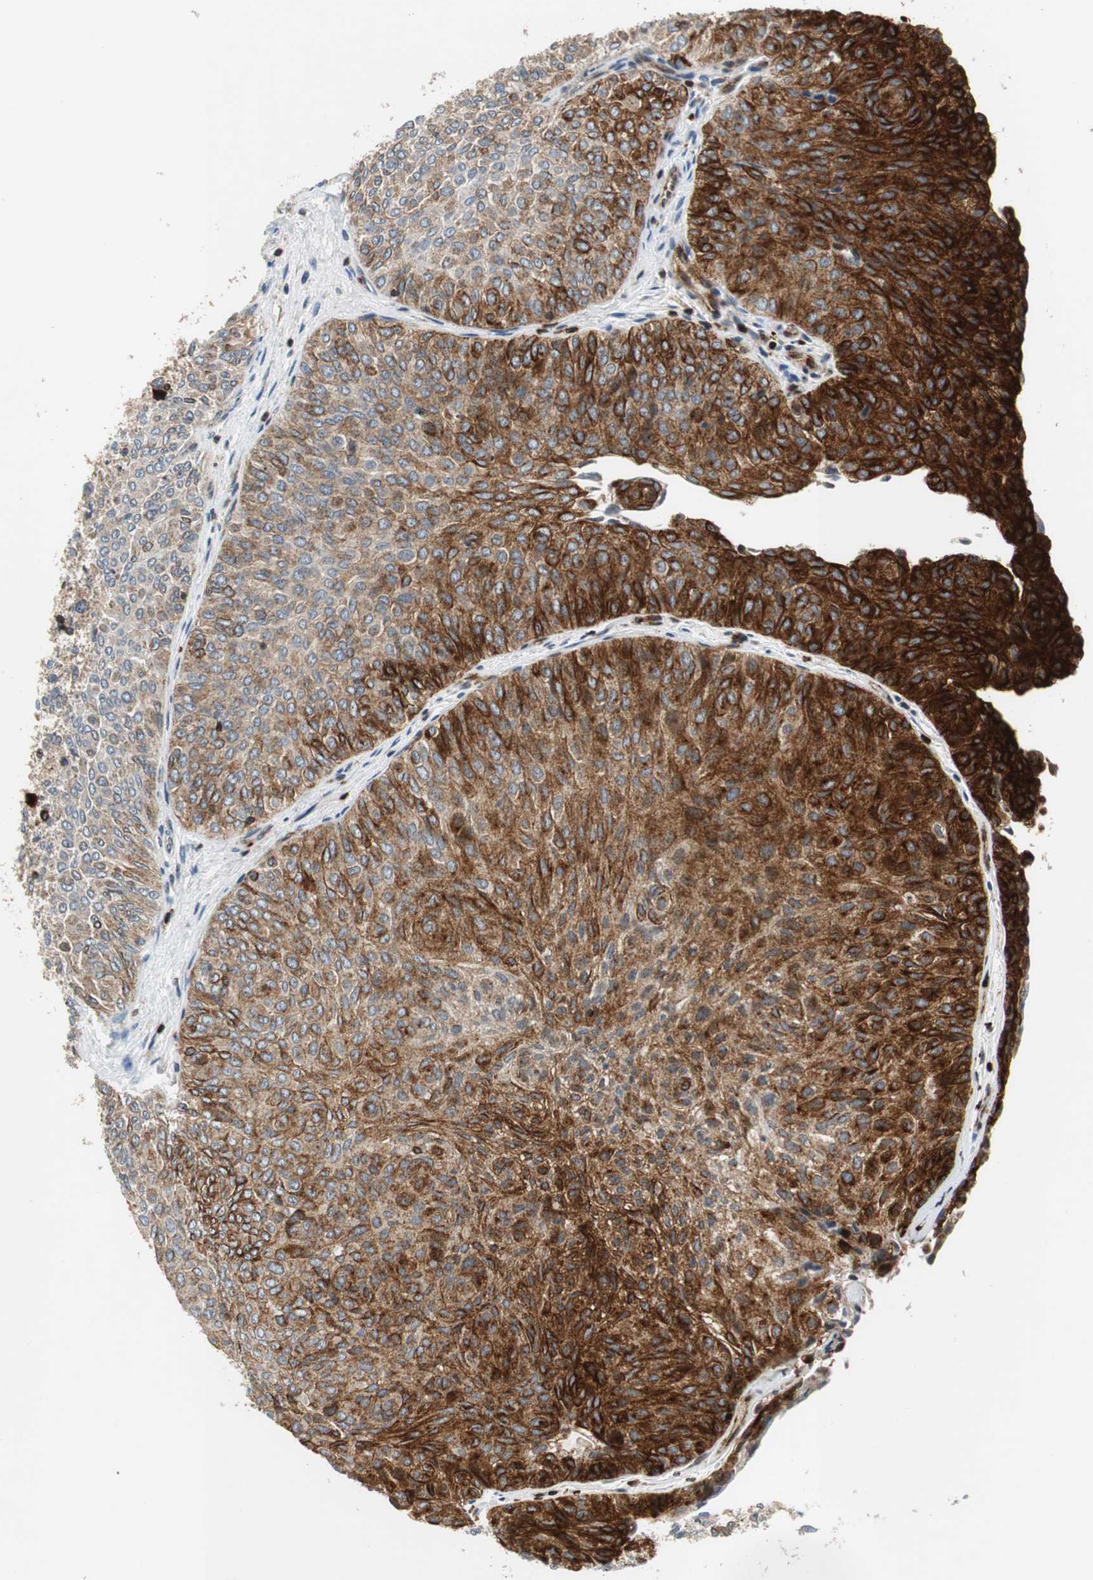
{"staining": {"intensity": "strong", "quantity": ">75%", "location": "cytoplasmic/membranous"}, "tissue": "urothelial cancer", "cell_type": "Tumor cells", "image_type": "cancer", "snomed": [{"axis": "morphology", "description": "Urothelial carcinoma, Low grade"}, {"axis": "topography", "description": "Urinary bladder"}], "caption": "Strong cytoplasmic/membranous expression is seen in approximately >75% of tumor cells in urothelial cancer. (DAB (3,3'-diaminobenzidine) = brown stain, brightfield microscopy at high magnification).", "gene": "TUBA4A", "patient": {"sex": "male", "age": 78}}